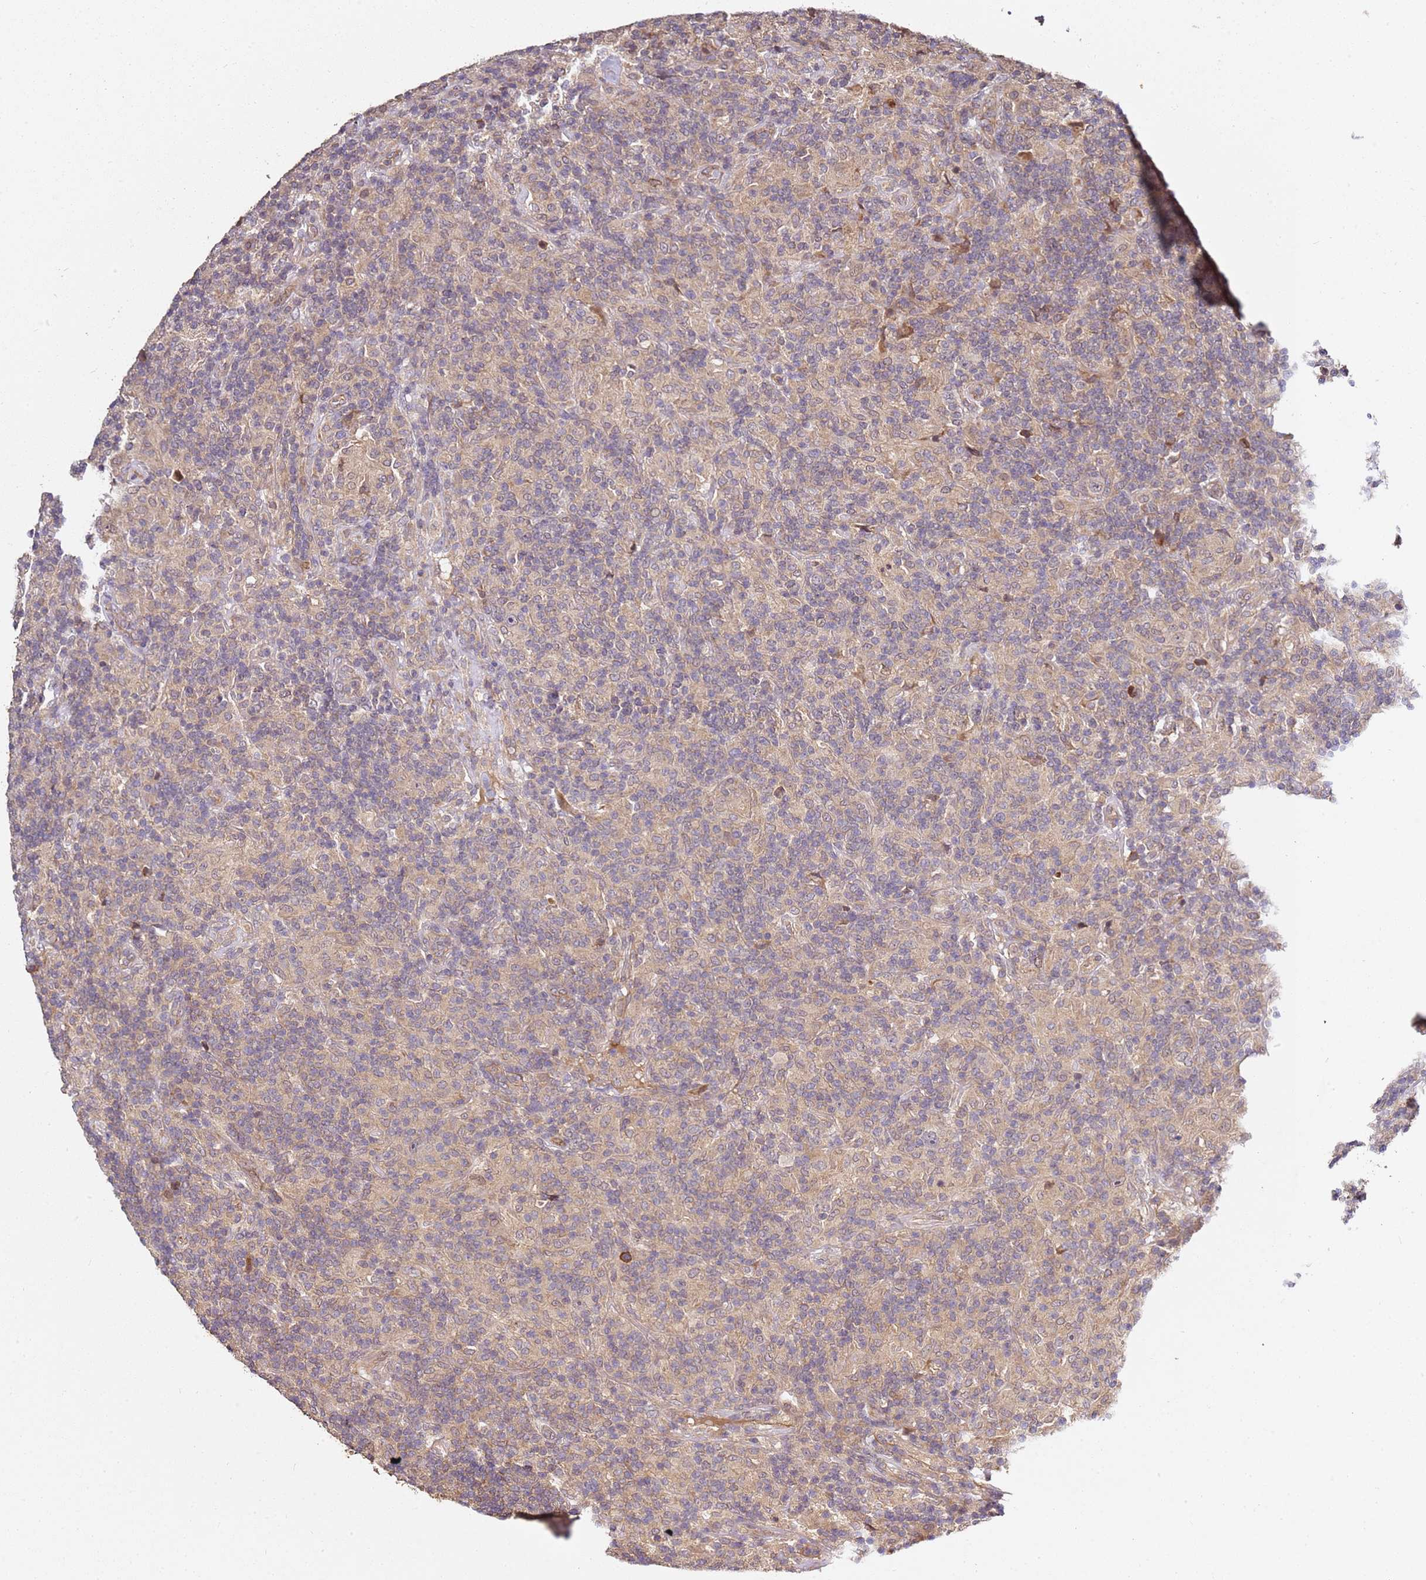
{"staining": {"intensity": "negative", "quantity": "none", "location": "none"}, "tissue": "lymphoma", "cell_type": "Tumor cells", "image_type": "cancer", "snomed": [{"axis": "morphology", "description": "Hodgkin's disease, NOS"}, {"axis": "topography", "description": "Lymph node"}], "caption": "An immunohistochemistry micrograph of lymphoma is shown. There is no staining in tumor cells of lymphoma. Nuclei are stained in blue.", "gene": "OSBPL2", "patient": {"sex": "male", "age": 70}}